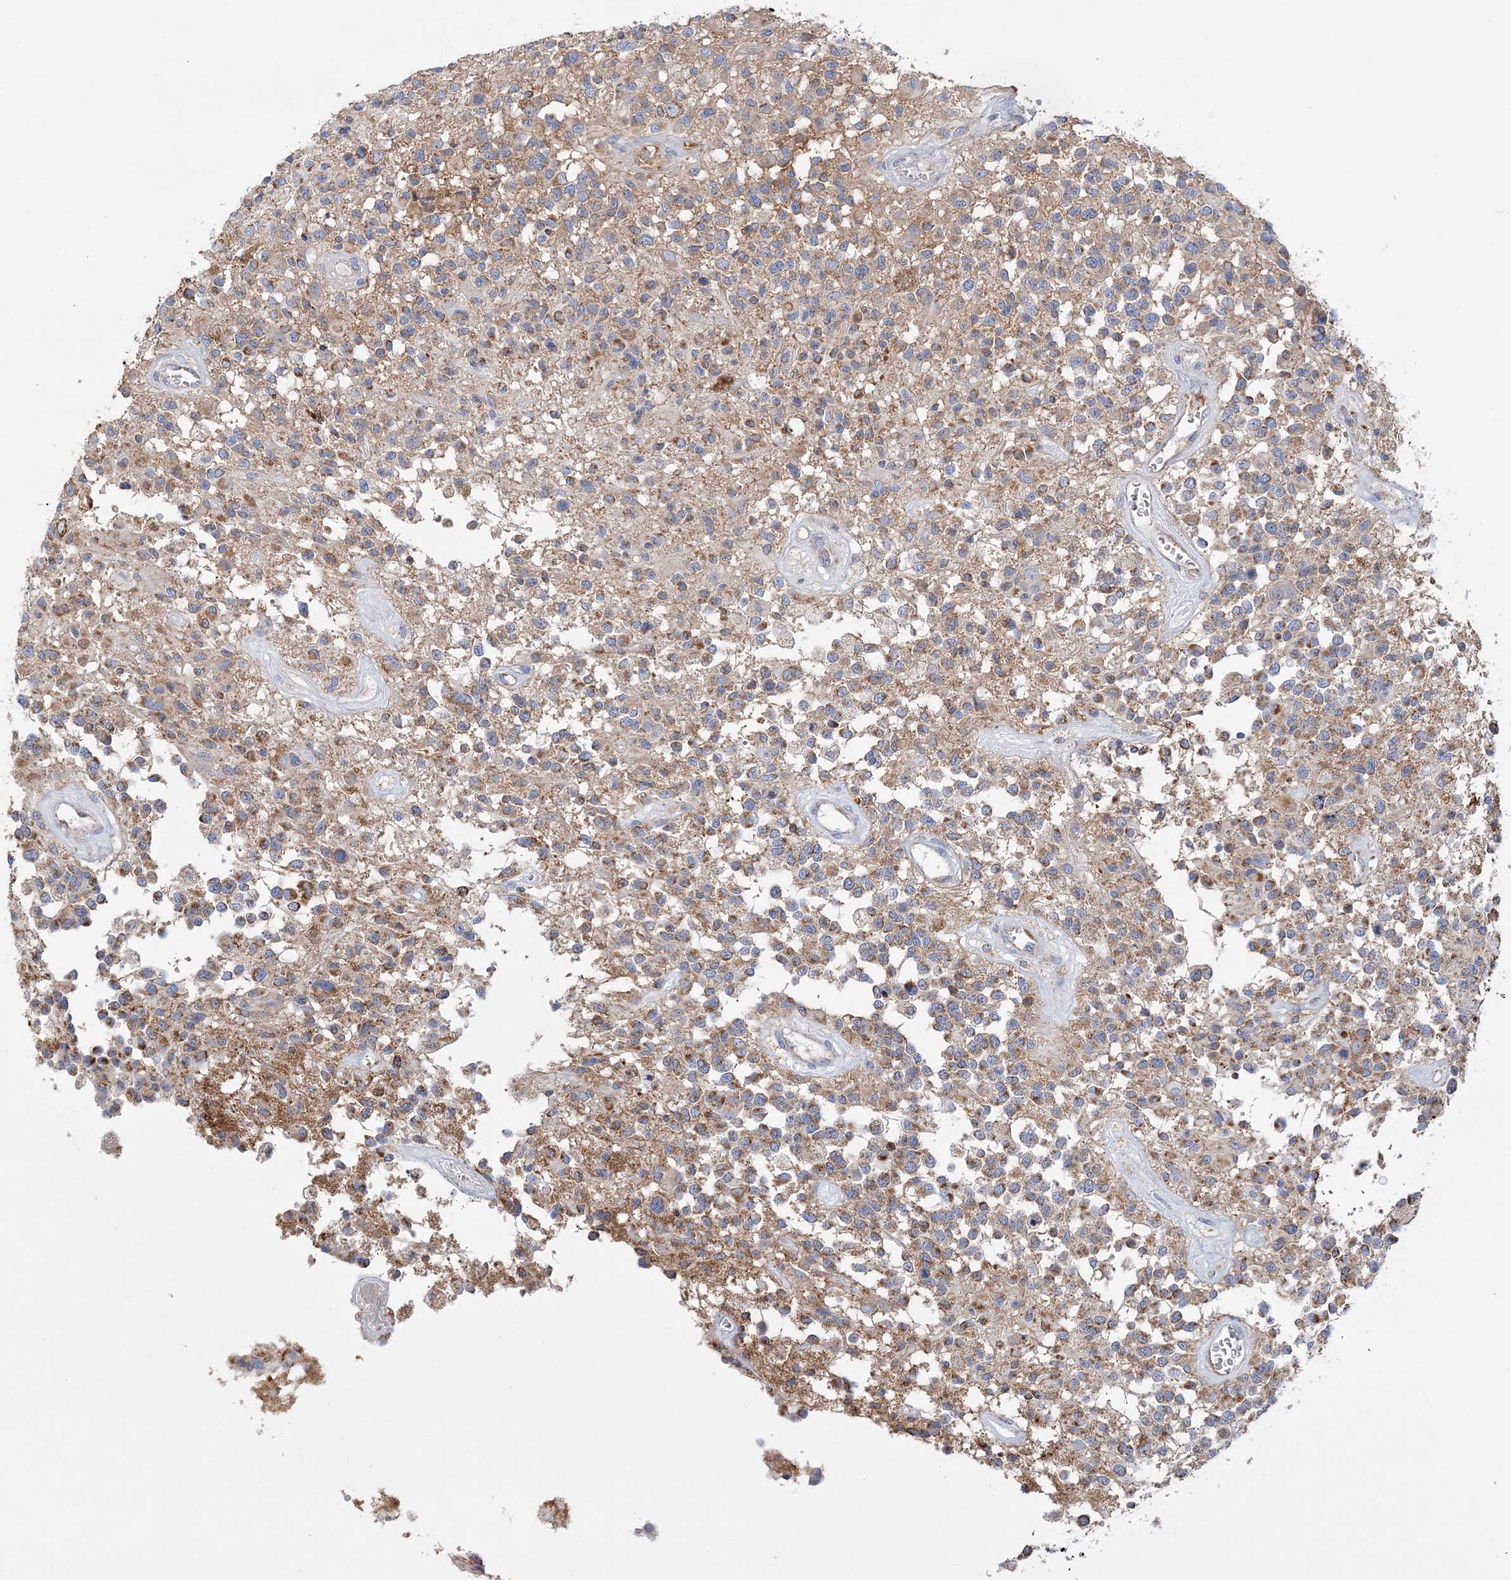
{"staining": {"intensity": "moderate", "quantity": "<25%", "location": "cytoplasmic/membranous"}, "tissue": "glioma", "cell_type": "Tumor cells", "image_type": "cancer", "snomed": [{"axis": "morphology", "description": "Glioma, malignant, High grade"}, {"axis": "morphology", "description": "Glioblastoma, NOS"}, {"axis": "topography", "description": "Brain"}], "caption": "An immunohistochemistry (IHC) histopathology image of tumor tissue is shown. Protein staining in brown highlights moderate cytoplasmic/membranous positivity in glioblastoma within tumor cells.", "gene": "TTC32", "patient": {"sex": "male", "age": 60}}